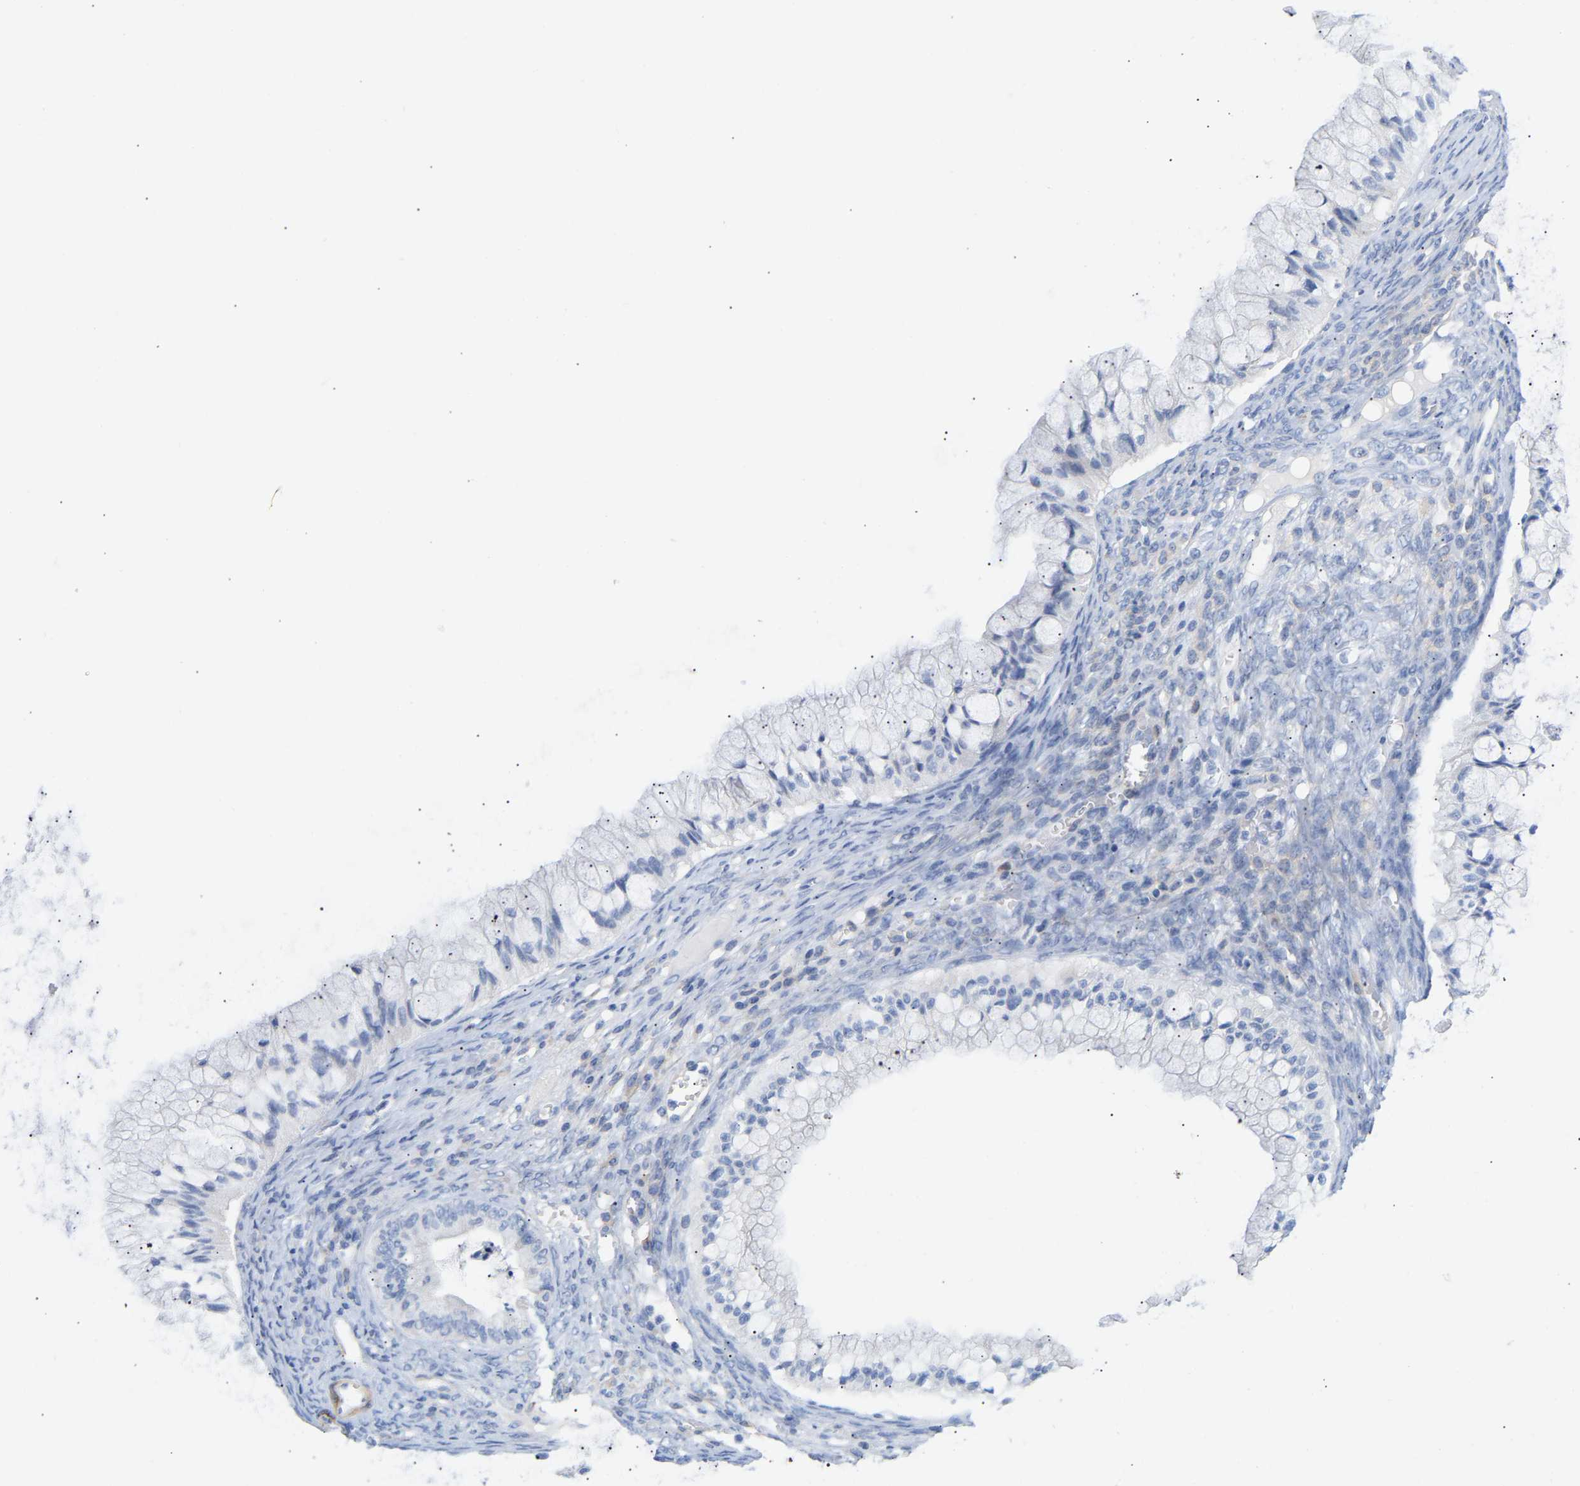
{"staining": {"intensity": "negative", "quantity": "none", "location": "none"}, "tissue": "ovarian cancer", "cell_type": "Tumor cells", "image_type": "cancer", "snomed": [{"axis": "morphology", "description": "Cystadenocarcinoma, mucinous, NOS"}, {"axis": "topography", "description": "Ovary"}], "caption": "DAB immunohistochemical staining of human ovarian cancer reveals no significant expression in tumor cells.", "gene": "AMPH", "patient": {"sex": "female", "age": 57}}